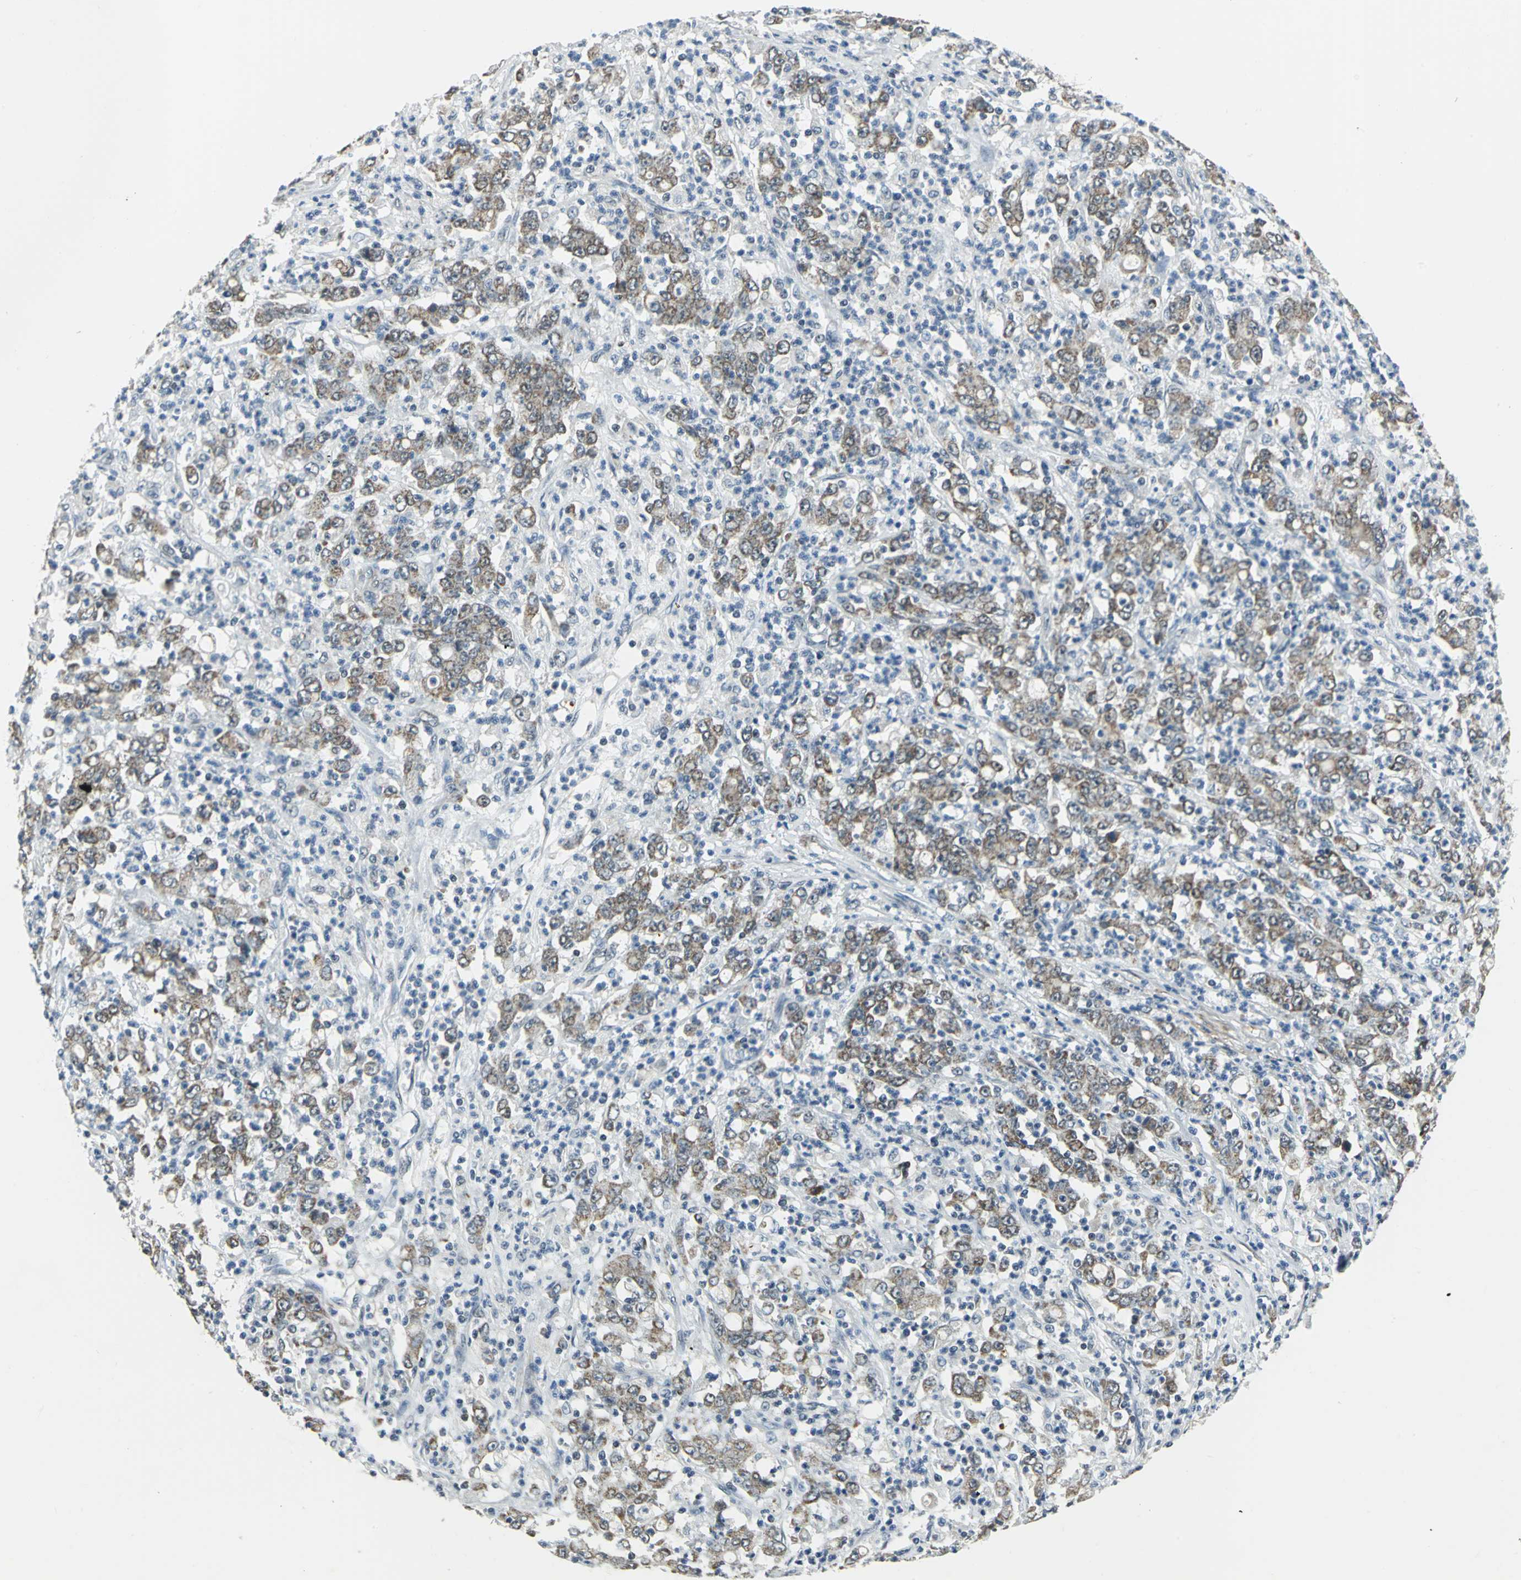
{"staining": {"intensity": "moderate", "quantity": ">75%", "location": "cytoplasmic/membranous,nuclear"}, "tissue": "stomach cancer", "cell_type": "Tumor cells", "image_type": "cancer", "snomed": [{"axis": "morphology", "description": "Adenocarcinoma, NOS"}, {"axis": "topography", "description": "Stomach, lower"}], "caption": "Stomach cancer (adenocarcinoma) tissue exhibits moderate cytoplasmic/membranous and nuclear staining in approximately >75% of tumor cells", "gene": "MTA1", "patient": {"sex": "female", "age": 71}}